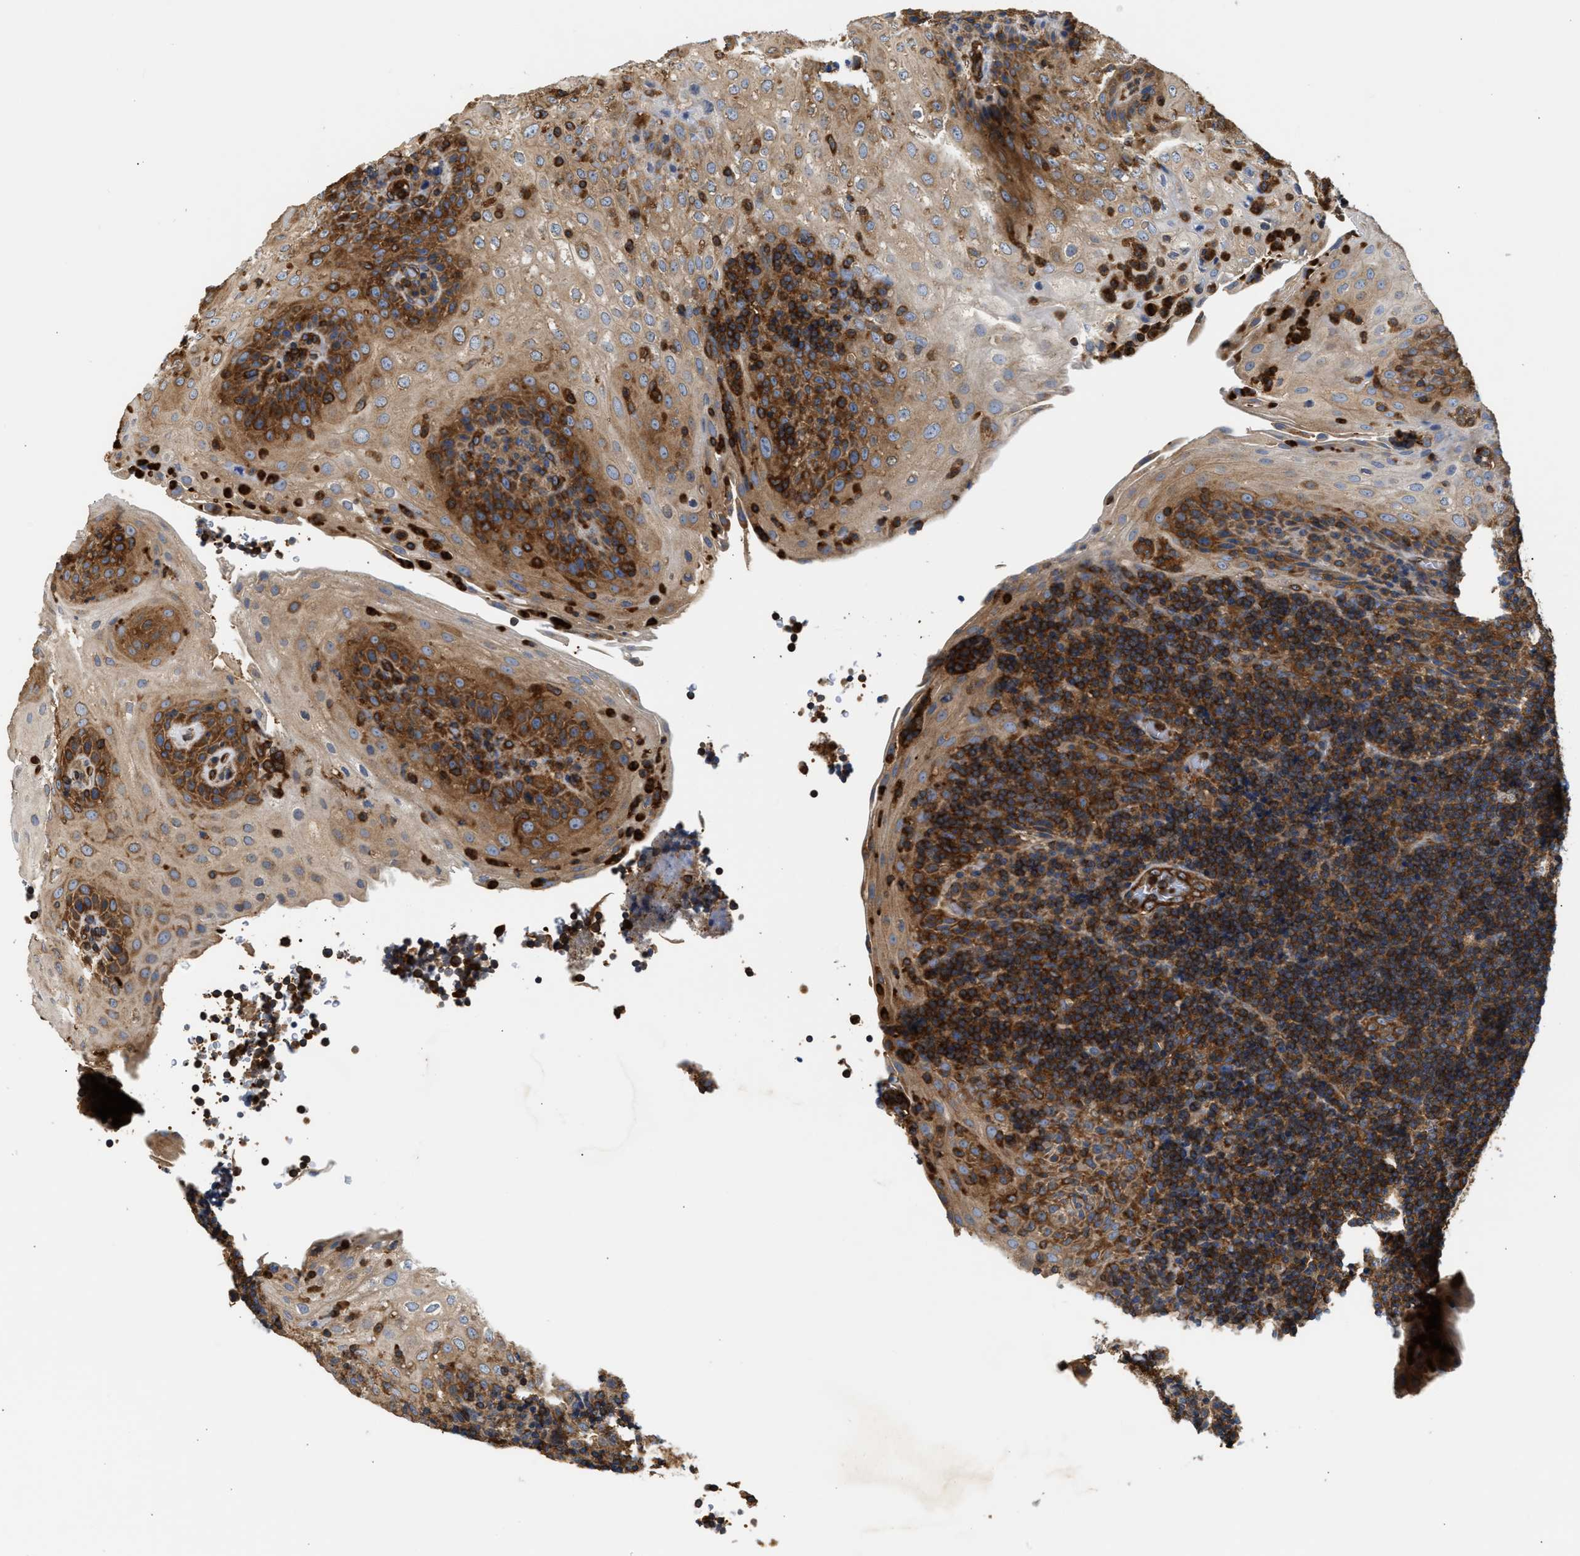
{"staining": {"intensity": "moderate", "quantity": ">75%", "location": "cytoplasmic/membranous"}, "tissue": "tonsil", "cell_type": "Germinal center cells", "image_type": "normal", "snomed": [{"axis": "morphology", "description": "Normal tissue, NOS"}, {"axis": "topography", "description": "Tonsil"}], "caption": "Immunohistochemistry (DAB (3,3'-diaminobenzidine)) staining of benign human tonsil demonstrates moderate cytoplasmic/membranous protein positivity in approximately >75% of germinal center cells. The staining is performed using DAB (3,3'-diaminobenzidine) brown chromogen to label protein expression. The nuclei are counter-stained blue using hematoxylin.", "gene": "SAMD9L", "patient": {"sex": "male", "age": 37}}